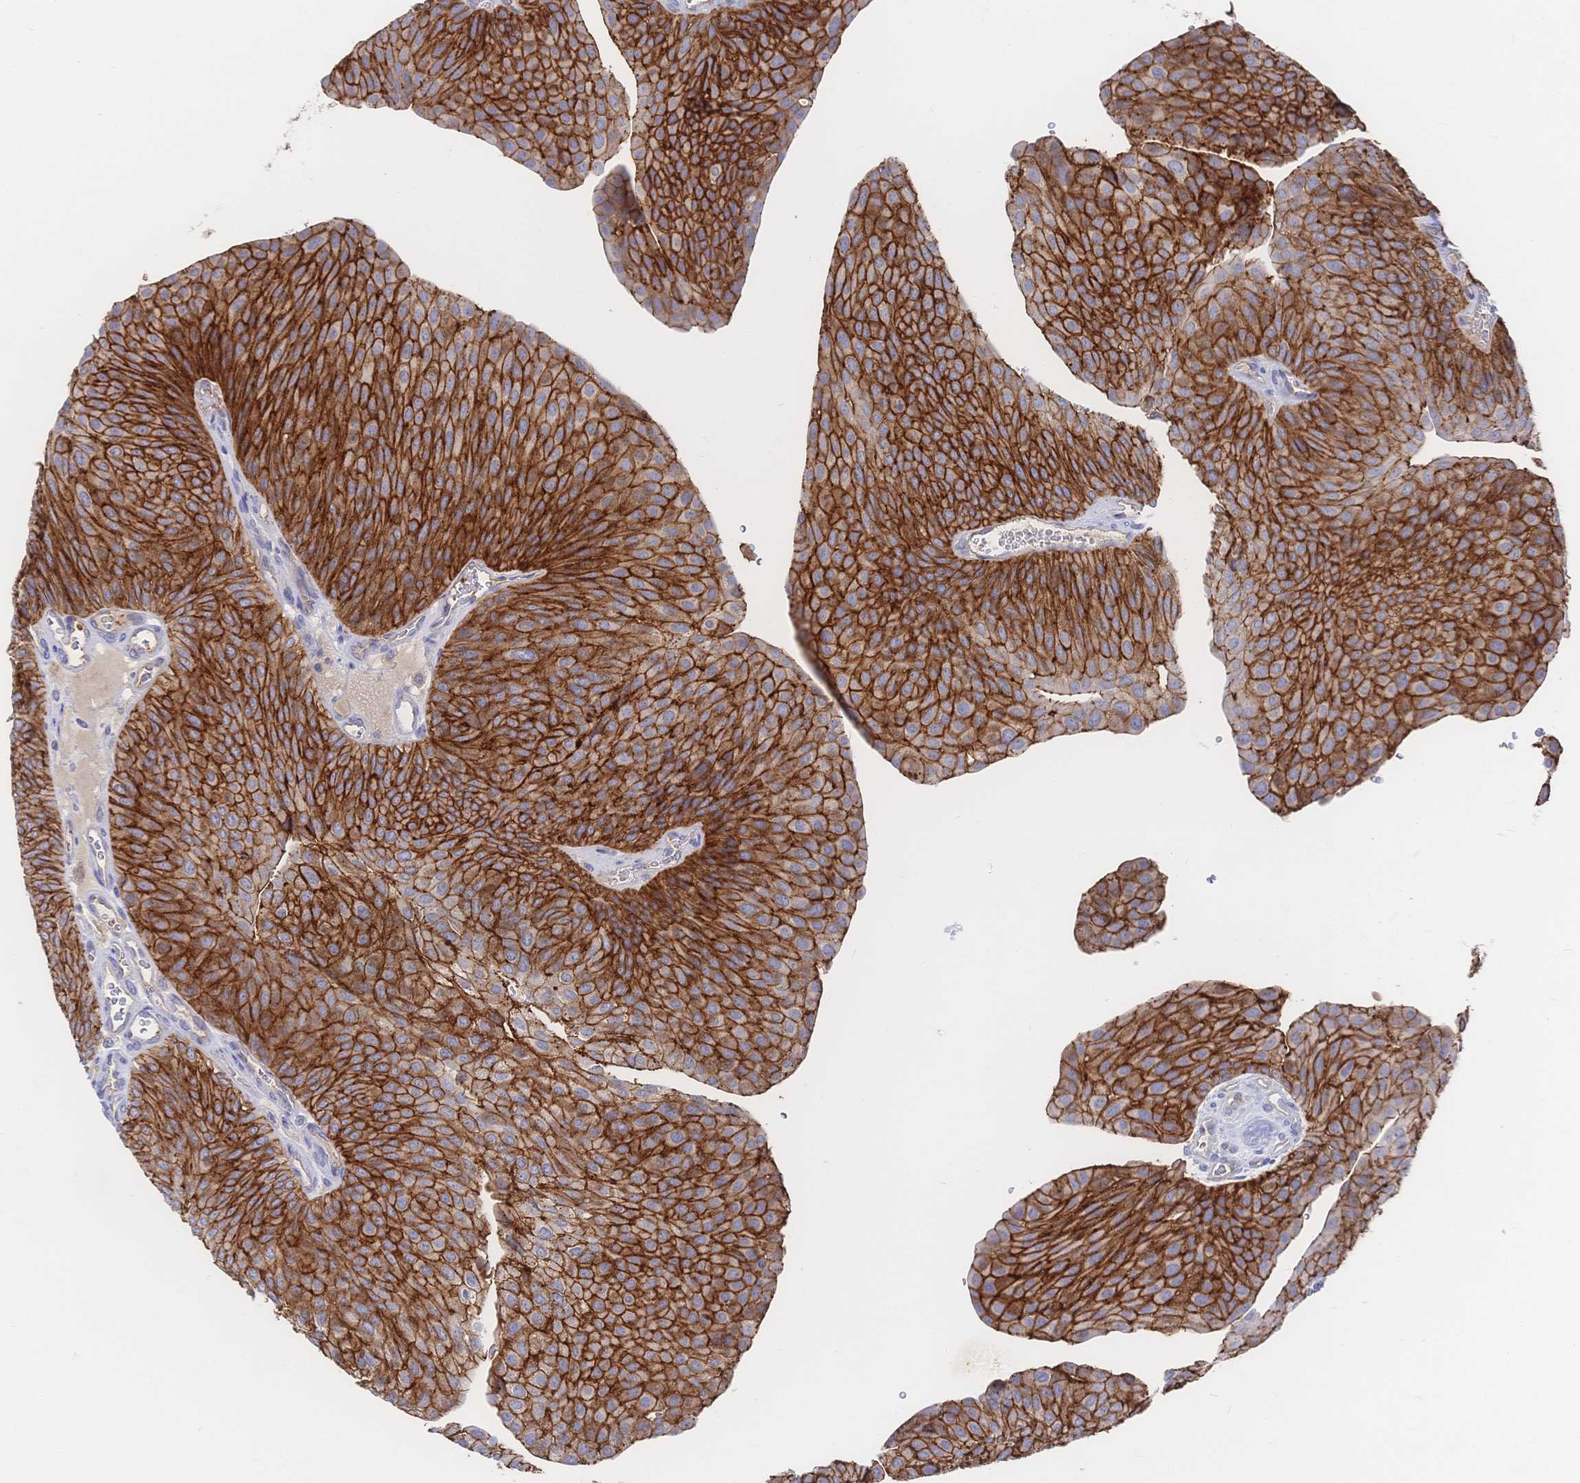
{"staining": {"intensity": "strong", "quantity": ">75%", "location": "cytoplasmic/membranous"}, "tissue": "urothelial cancer", "cell_type": "Tumor cells", "image_type": "cancer", "snomed": [{"axis": "morphology", "description": "Urothelial carcinoma, NOS"}, {"axis": "topography", "description": "Urinary bladder"}], "caption": "Immunohistochemical staining of transitional cell carcinoma displays high levels of strong cytoplasmic/membranous protein positivity in approximately >75% of tumor cells.", "gene": "F11R", "patient": {"sex": "male", "age": 67}}